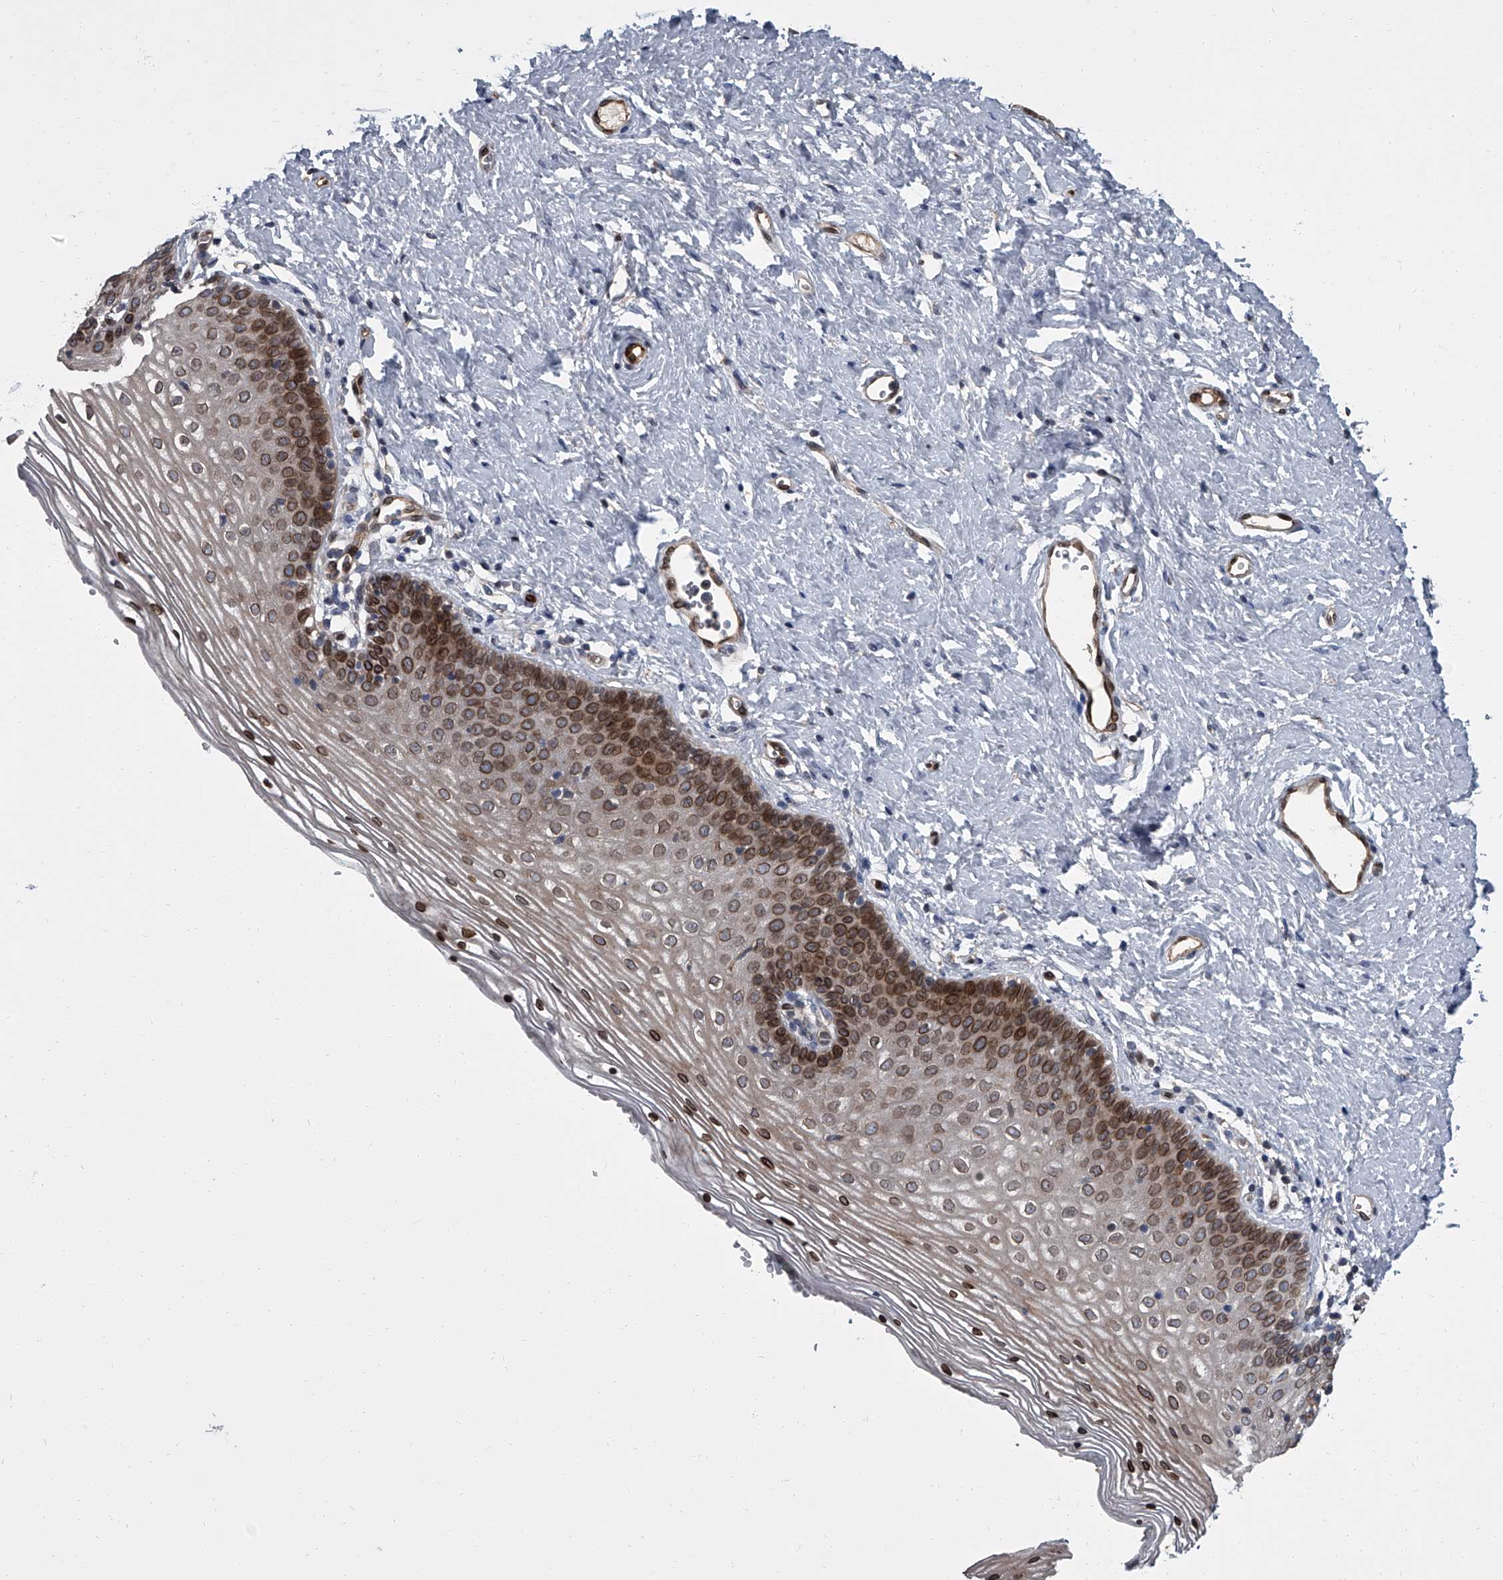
{"staining": {"intensity": "strong", "quantity": ">75%", "location": "cytoplasmic/membranous,nuclear"}, "tissue": "vagina", "cell_type": "Squamous epithelial cells", "image_type": "normal", "snomed": [{"axis": "morphology", "description": "Normal tissue, NOS"}, {"axis": "topography", "description": "Vagina"}], "caption": "The image shows a brown stain indicating the presence of a protein in the cytoplasmic/membranous,nuclear of squamous epithelial cells in vagina.", "gene": "LRRC8C", "patient": {"sex": "female", "age": 32}}